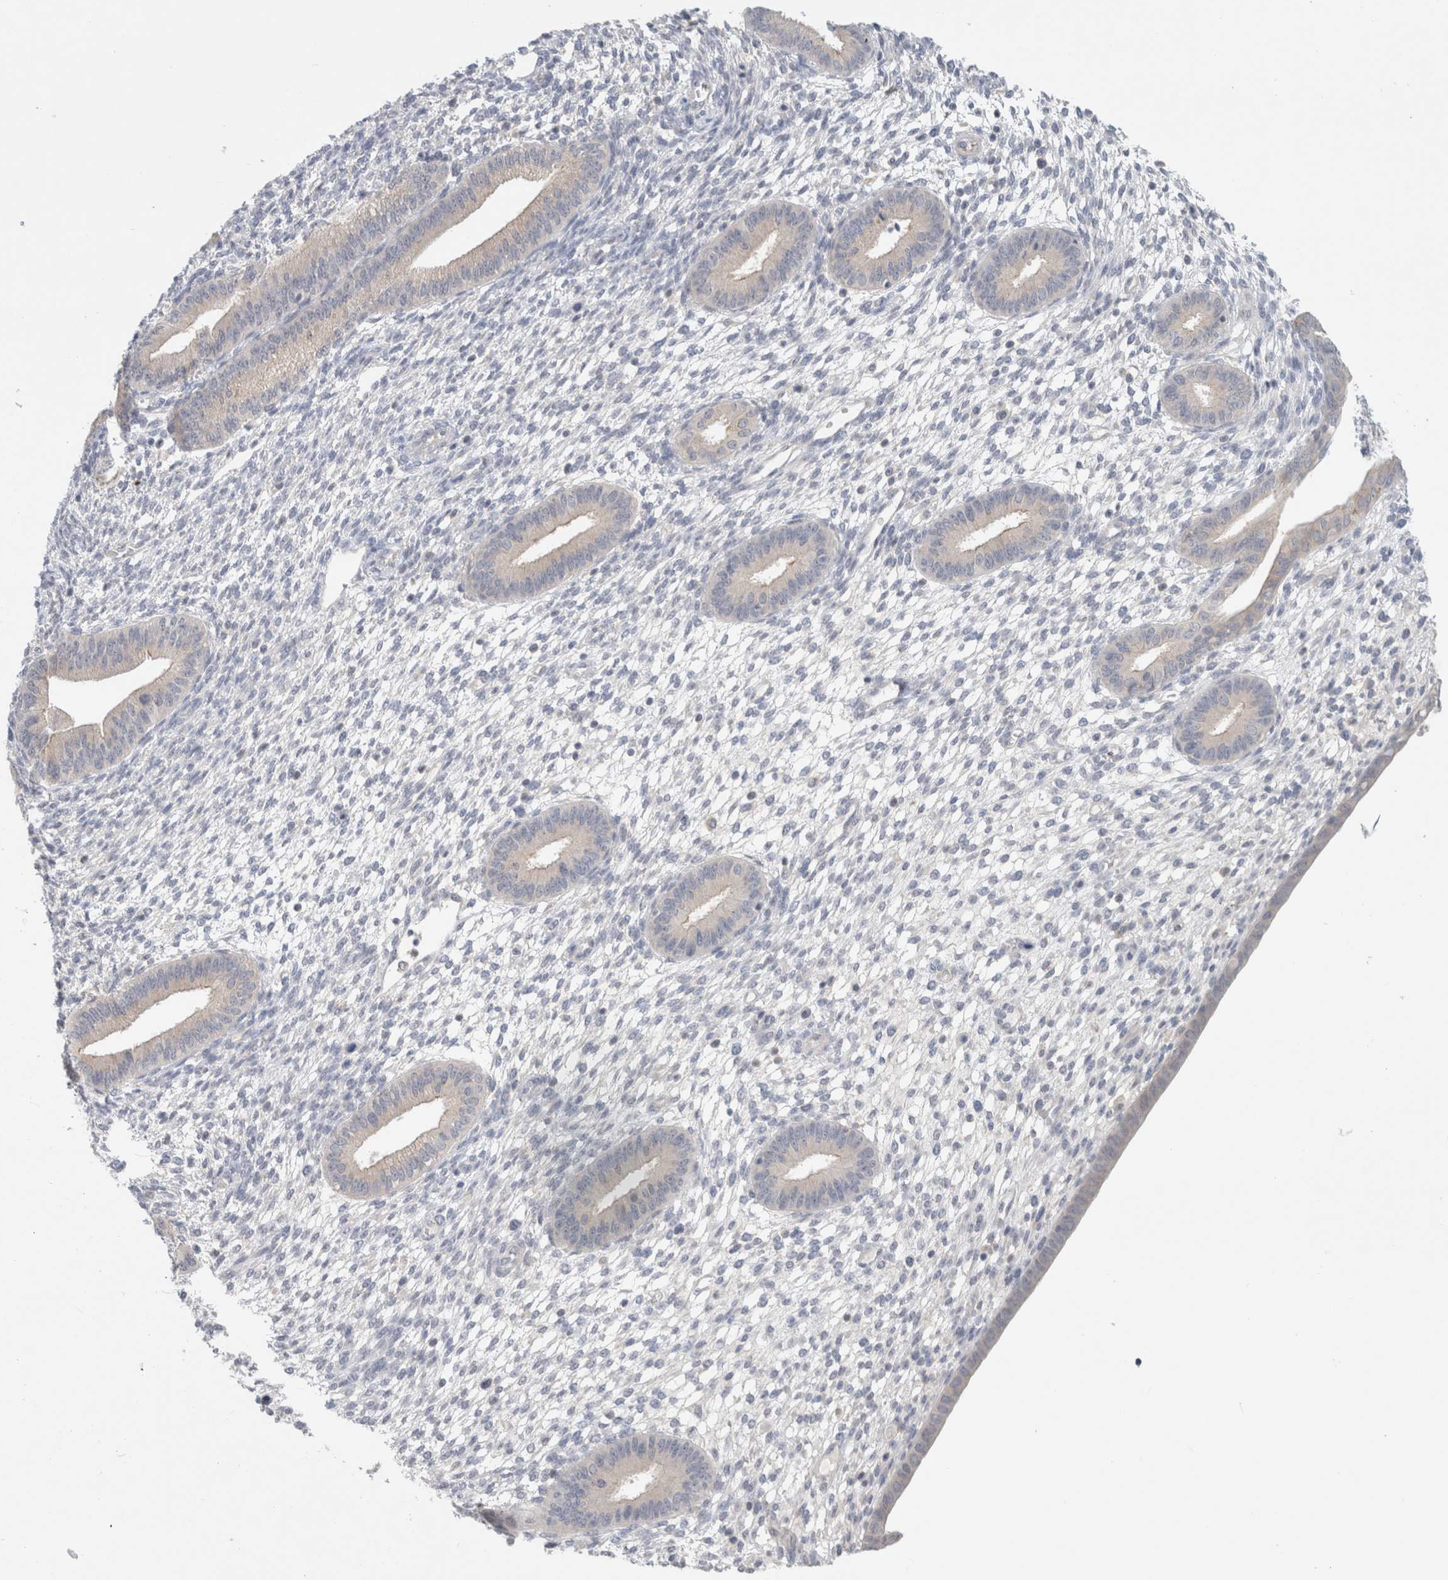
{"staining": {"intensity": "negative", "quantity": "none", "location": "none"}, "tissue": "endometrium", "cell_type": "Cells in endometrial stroma", "image_type": "normal", "snomed": [{"axis": "morphology", "description": "Normal tissue, NOS"}, {"axis": "topography", "description": "Endometrium"}], "caption": "Endometrium stained for a protein using IHC exhibits no expression cells in endometrial stroma.", "gene": "SDR16C5", "patient": {"sex": "female", "age": 46}}